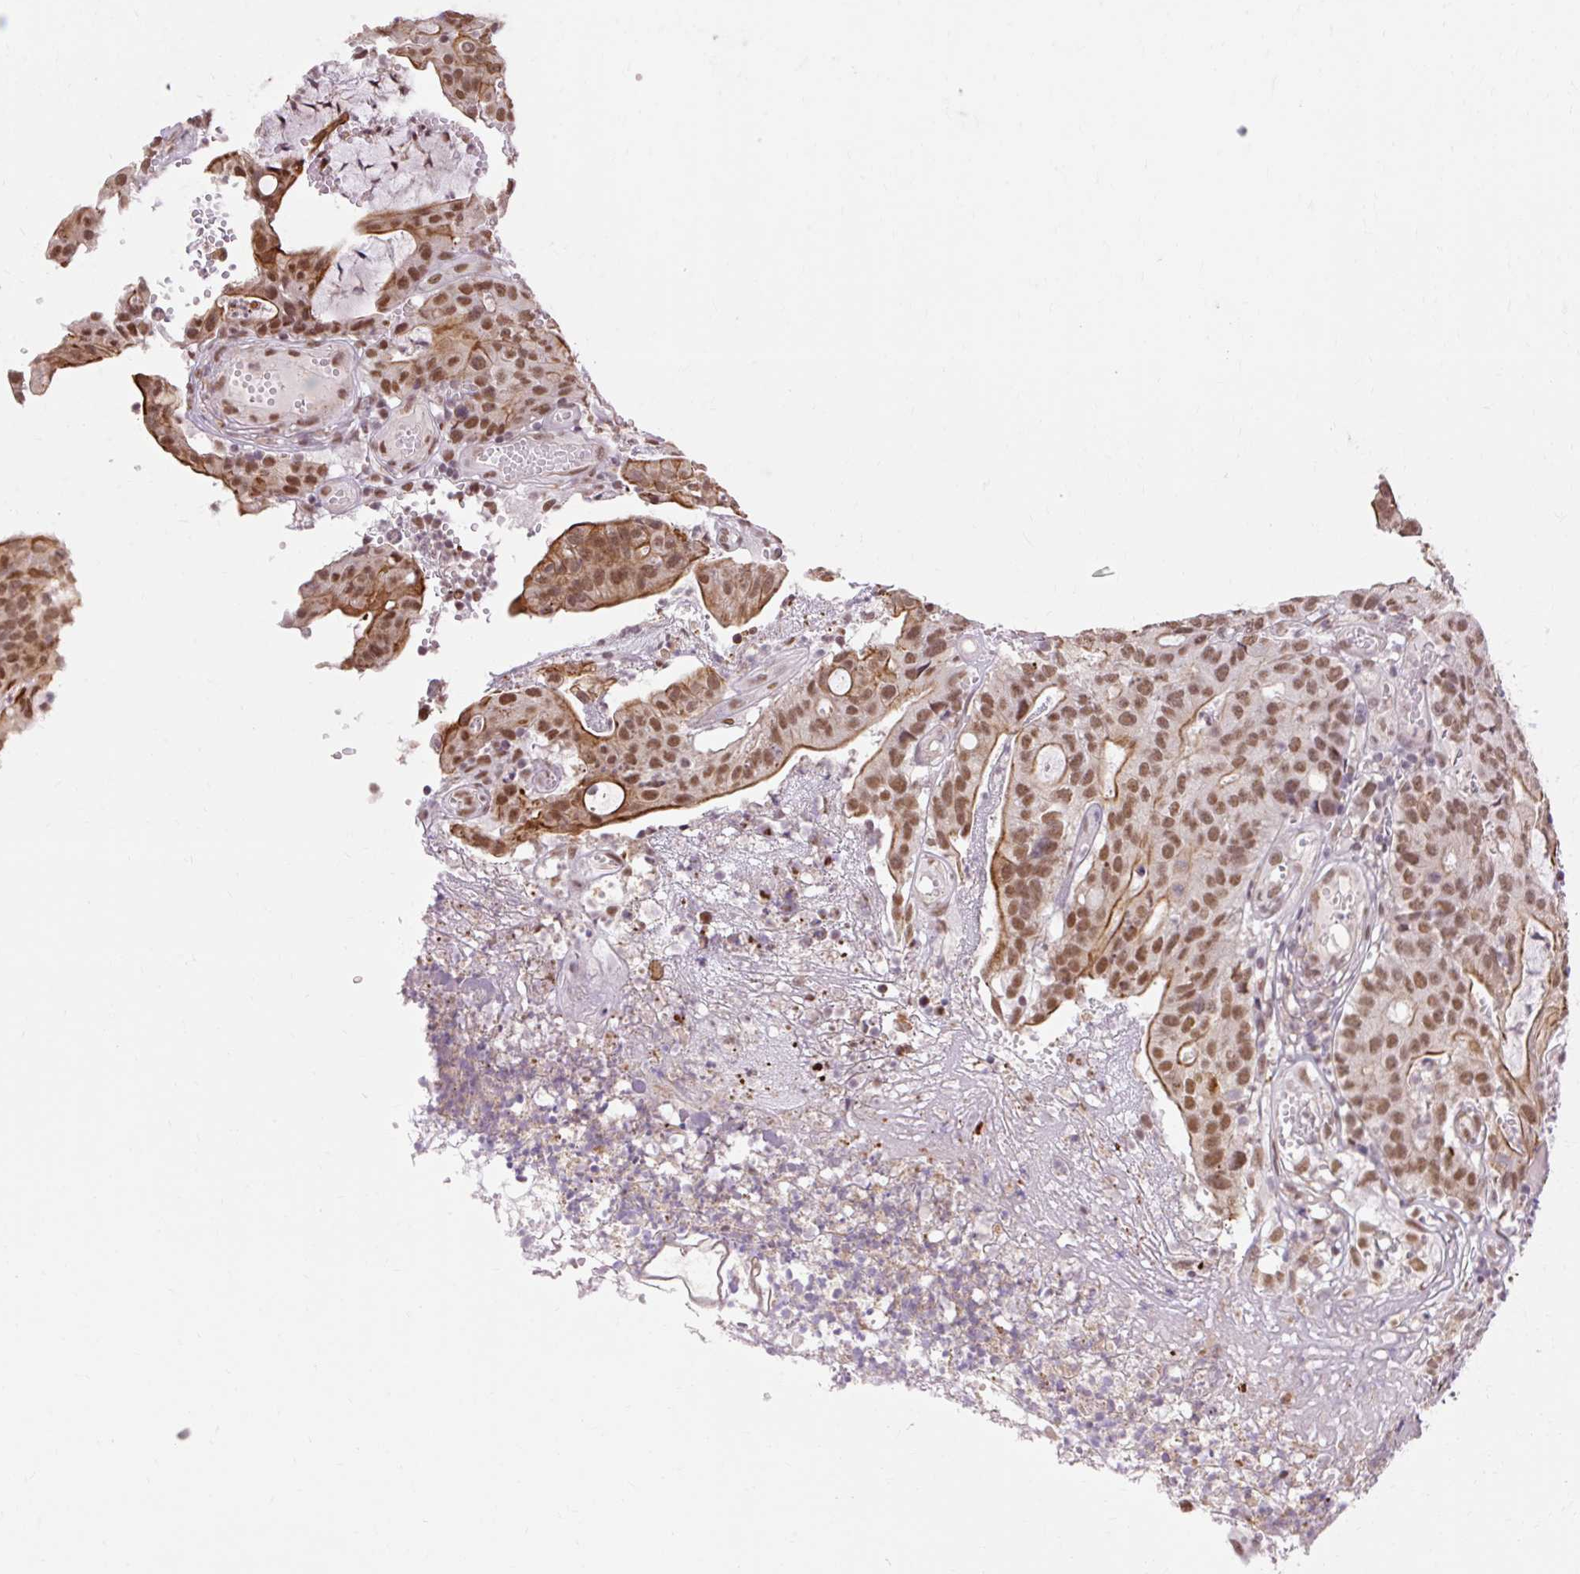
{"staining": {"intensity": "strong", "quantity": "25%-75%", "location": "cytoplasmic/membranous,nuclear"}, "tissue": "colorectal cancer", "cell_type": "Tumor cells", "image_type": "cancer", "snomed": [{"axis": "morphology", "description": "Adenocarcinoma, NOS"}, {"axis": "topography", "description": "Colon"}], "caption": "Colorectal cancer (adenocarcinoma) stained with a brown dye exhibits strong cytoplasmic/membranous and nuclear positive staining in approximately 25%-75% of tumor cells.", "gene": "NPIPB12", "patient": {"sex": "male", "age": 83}}